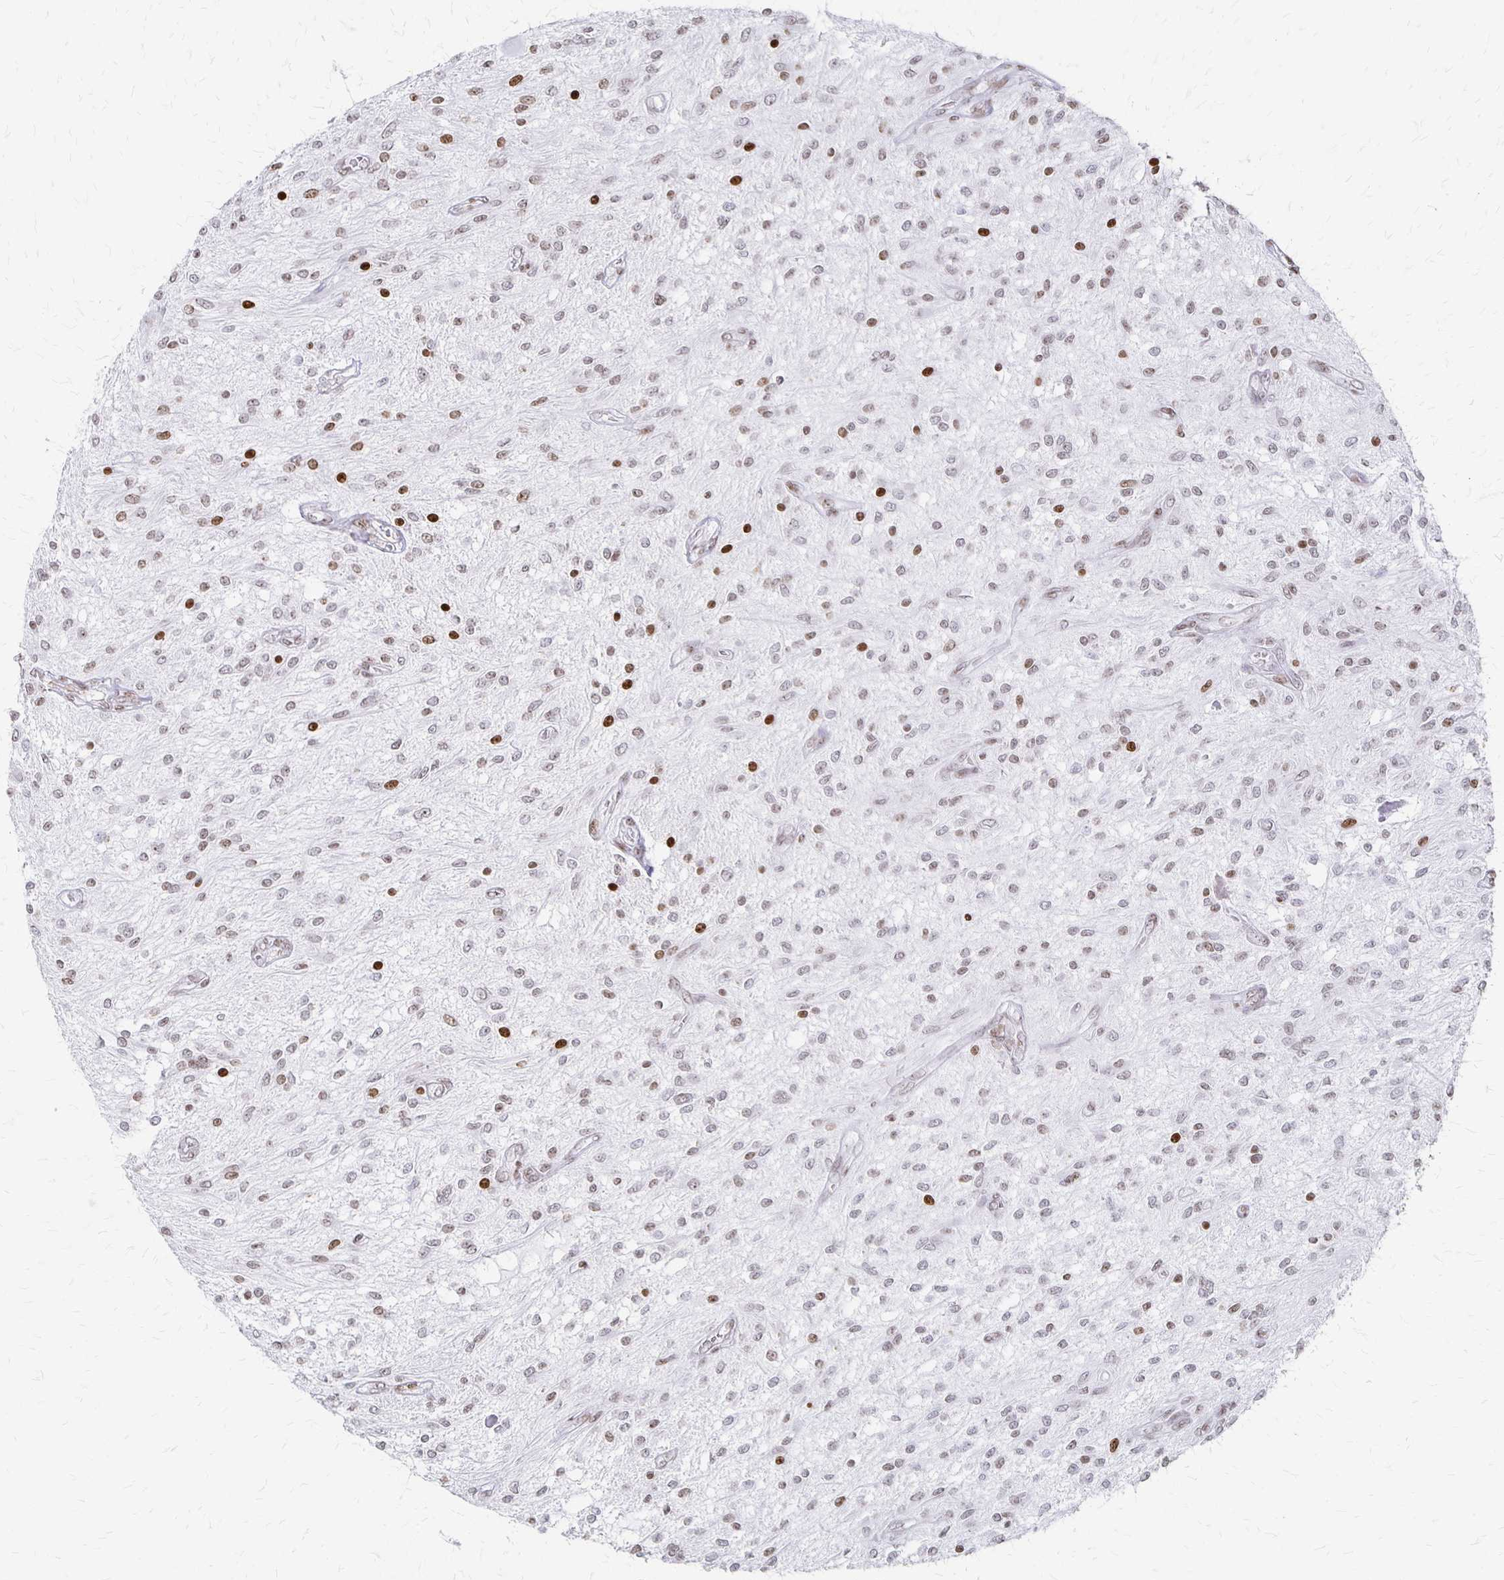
{"staining": {"intensity": "weak", "quantity": ">75%", "location": "nuclear"}, "tissue": "glioma", "cell_type": "Tumor cells", "image_type": "cancer", "snomed": [{"axis": "morphology", "description": "Glioma, malignant, Low grade"}, {"axis": "topography", "description": "Cerebellum"}], "caption": "Glioma was stained to show a protein in brown. There is low levels of weak nuclear positivity in approximately >75% of tumor cells. The staining was performed using DAB (3,3'-diaminobenzidine), with brown indicating positive protein expression. Nuclei are stained blue with hematoxylin.", "gene": "ZNF280C", "patient": {"sex": "female", "age": 14}}